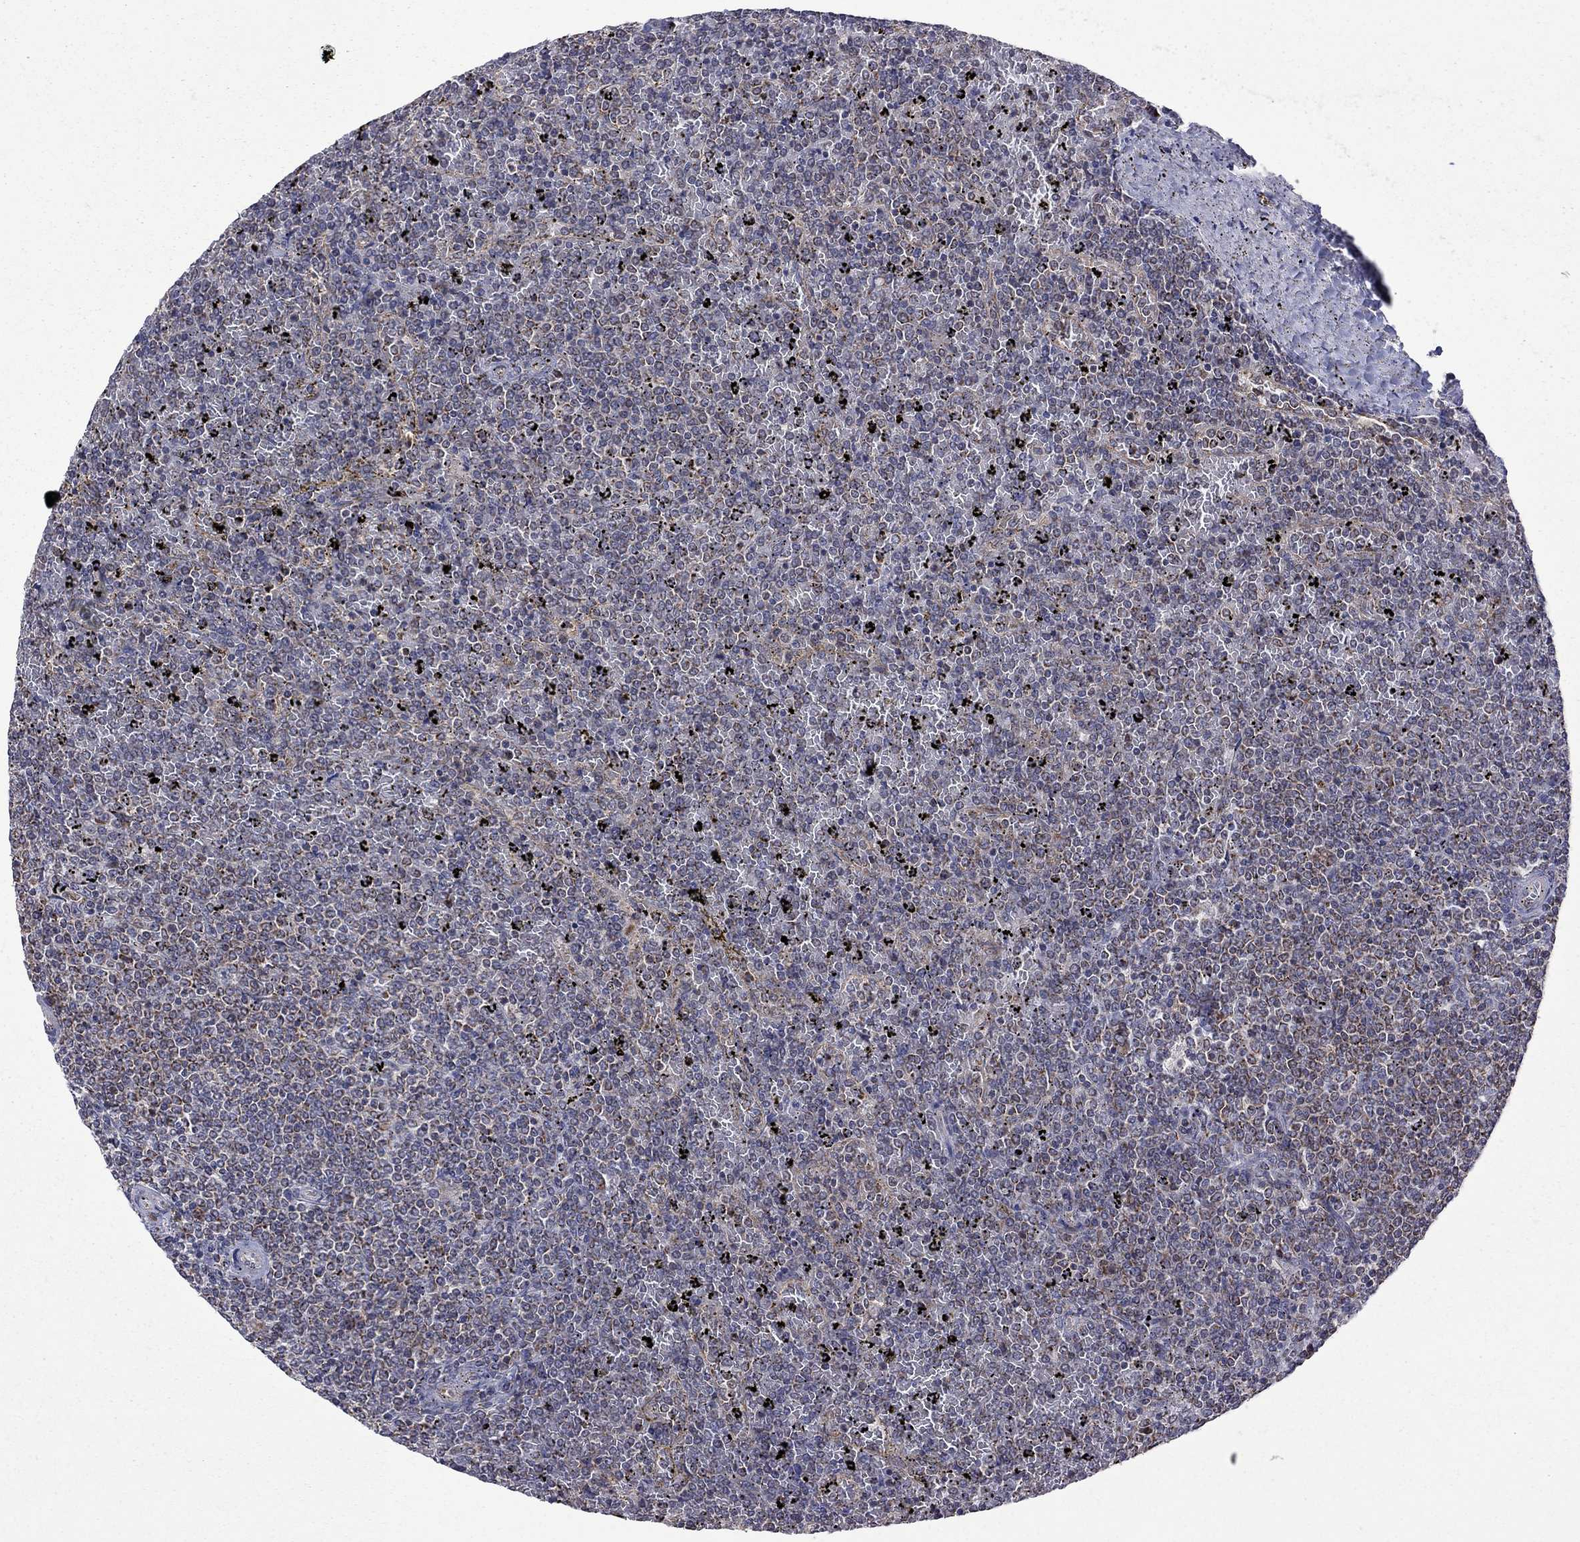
{"staining": {"intensity": "negative", "quantity": "none", "location": "none"}, "tissue": "lymphoma", "cell_type": "Tumor cells", "image_type": "cancer", "snomed": [{"axis": "morphology", "description": "Malignant lymphoma, non-Hodgkin's type, Low grade"}, {"axis": "topography", "description": "Spleen"}], "caption": "This is an immunohistochemistry histopathology image of human low-grade malignant lymphoma, non-Hodgkin's type. There is no positivity in tumor cells.", "gene": "NDUFB1", "patient": {"sex": "female", "age": 77}}